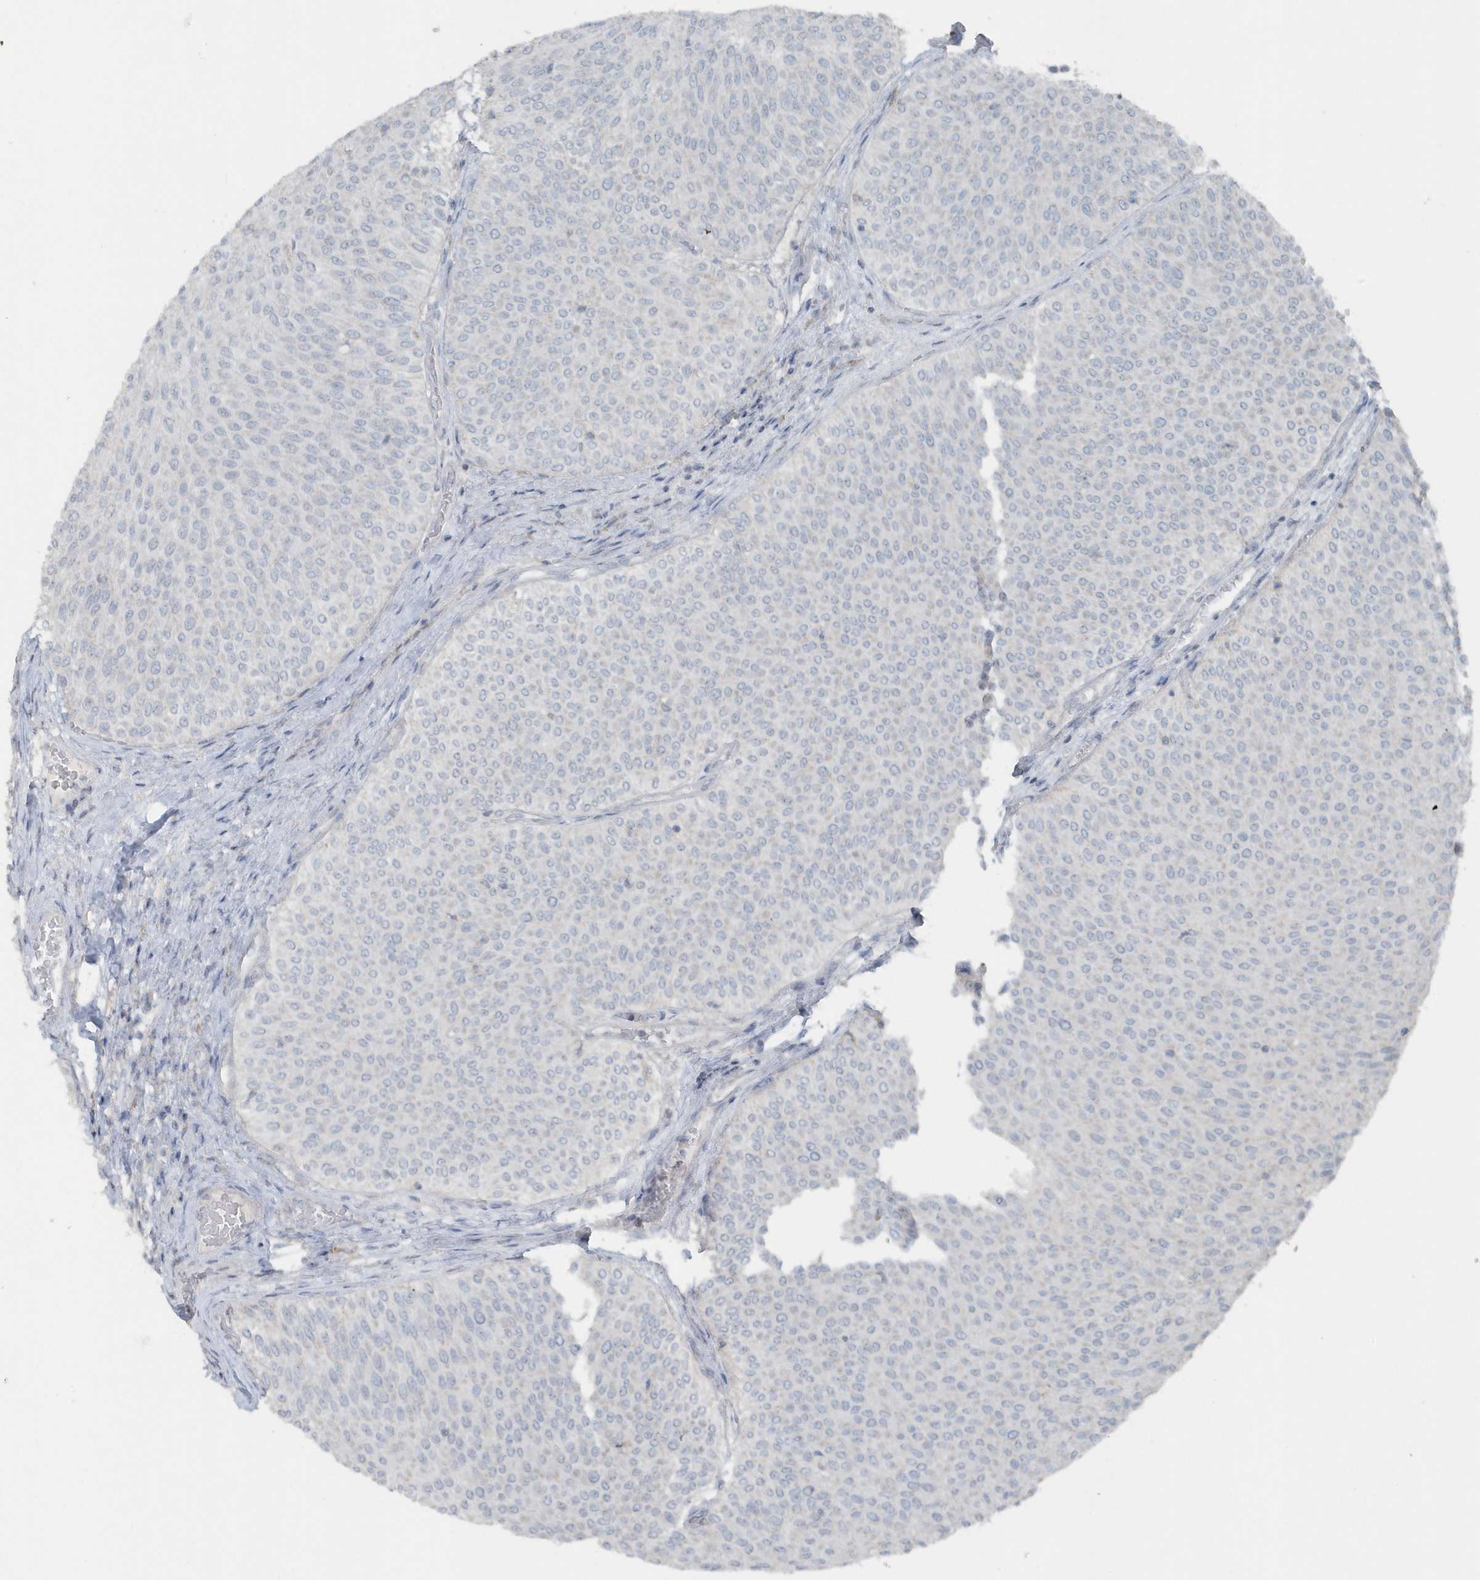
{"staining": {"intensity": "negative", "quantity": "none", "location": "none"}, "tissue": "urothelial cancer", "cell_type": "Tumor cells", "image_type": "cancer", "snomed": [{"axis": "morphology", "description": "Urothelial carcinoma, Low grade"}, {"axis": "topography", "description": "Urinary bladder"}], "caption": "An image of human urothelial cancer is negative for staining in tumor cells. (DAB immunohistochemistry with hematoxylin counter stain).", "gene": "ACTC1", "patient": {"sex": "male", "age": 78}}